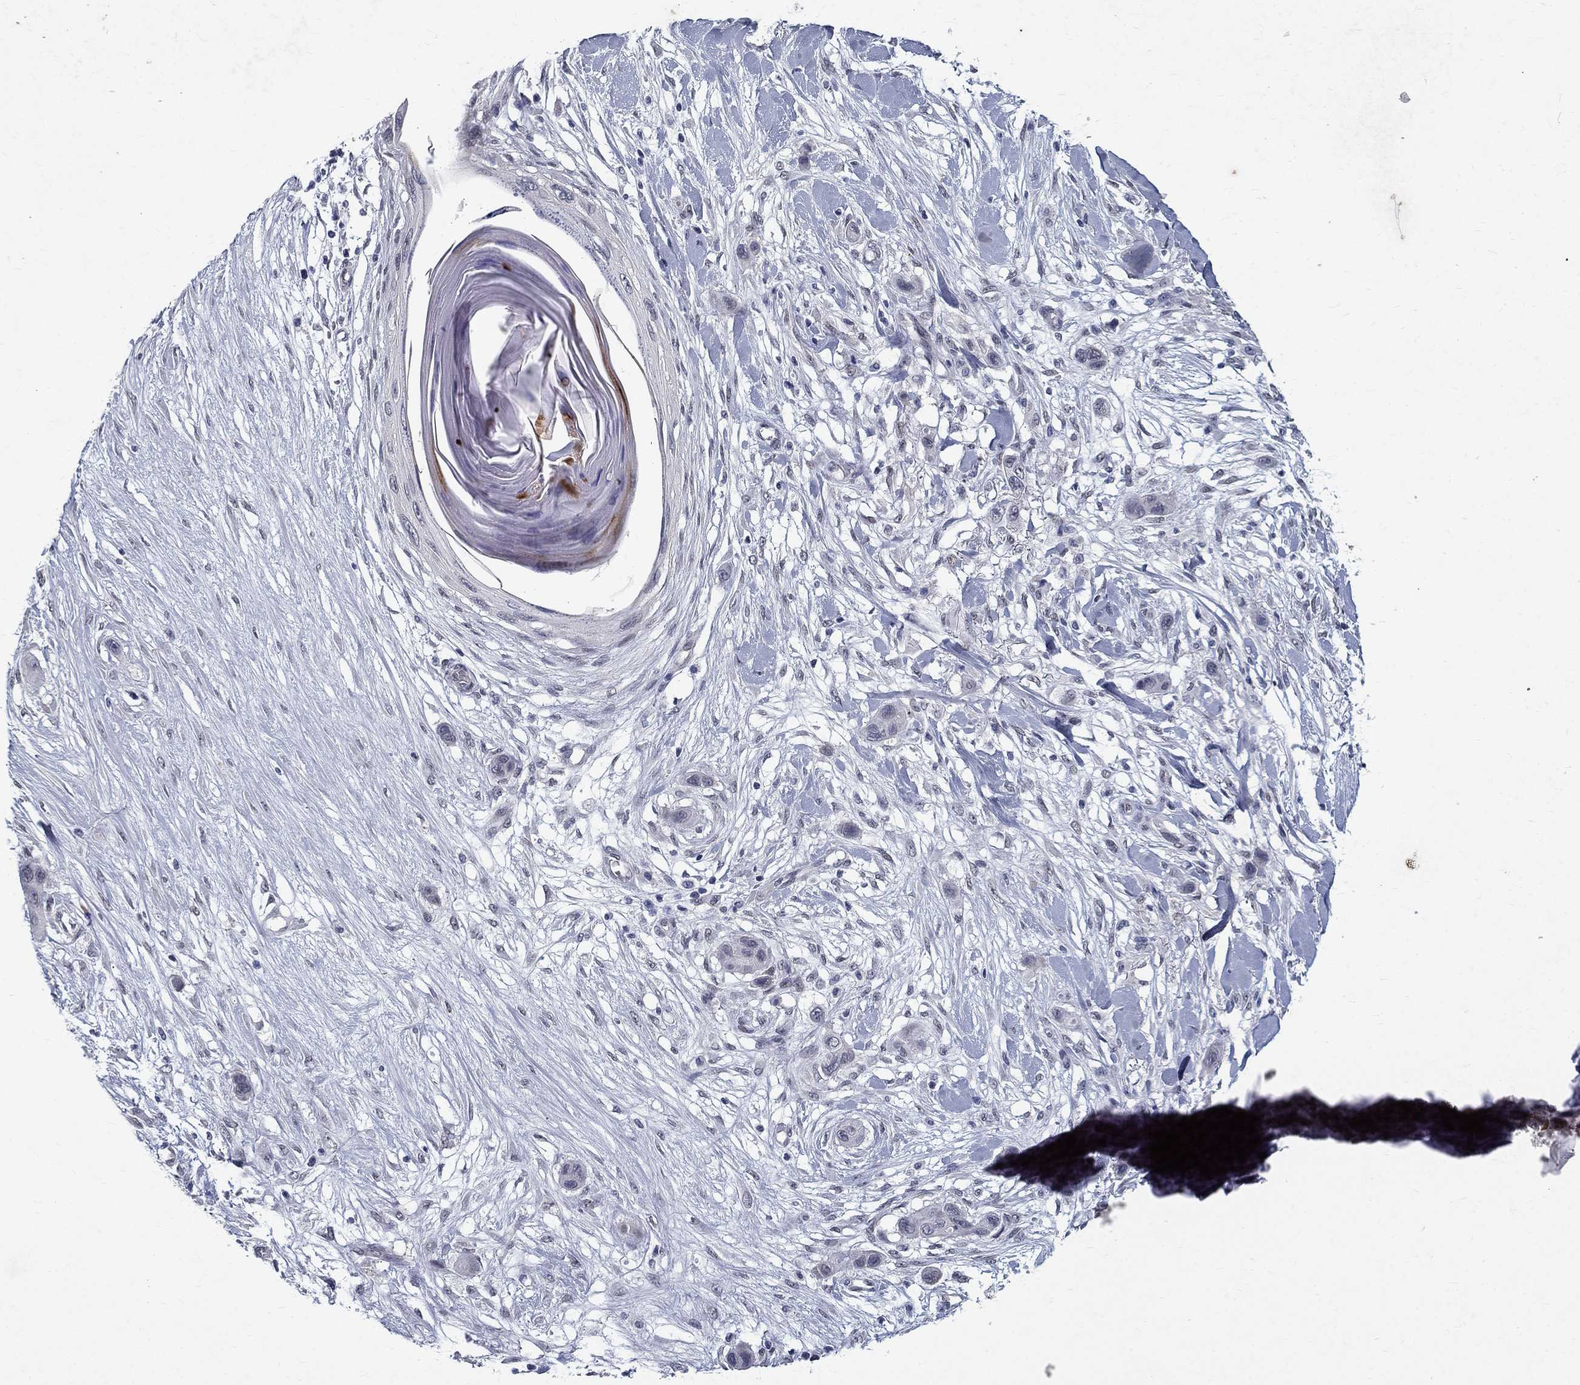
{"staining": {"intensity": "negative", "quantity": "none", "location": "none"}, "tissue": "skin cancer", "cell_type": "Tumor cells", "image_type": "cancer", "snomed": [{"axis": "morphology", "description": "Squamous cell carcinoma, NOS"}, {"axis": "topography", "description": "Skin"}], "caption": "A histopathology image of skin cancer stained for a protein demonstrates no brown staining in tumor cells.", "gene": "RBFOX1", "patient": {"sex": "male", "age": 79}}